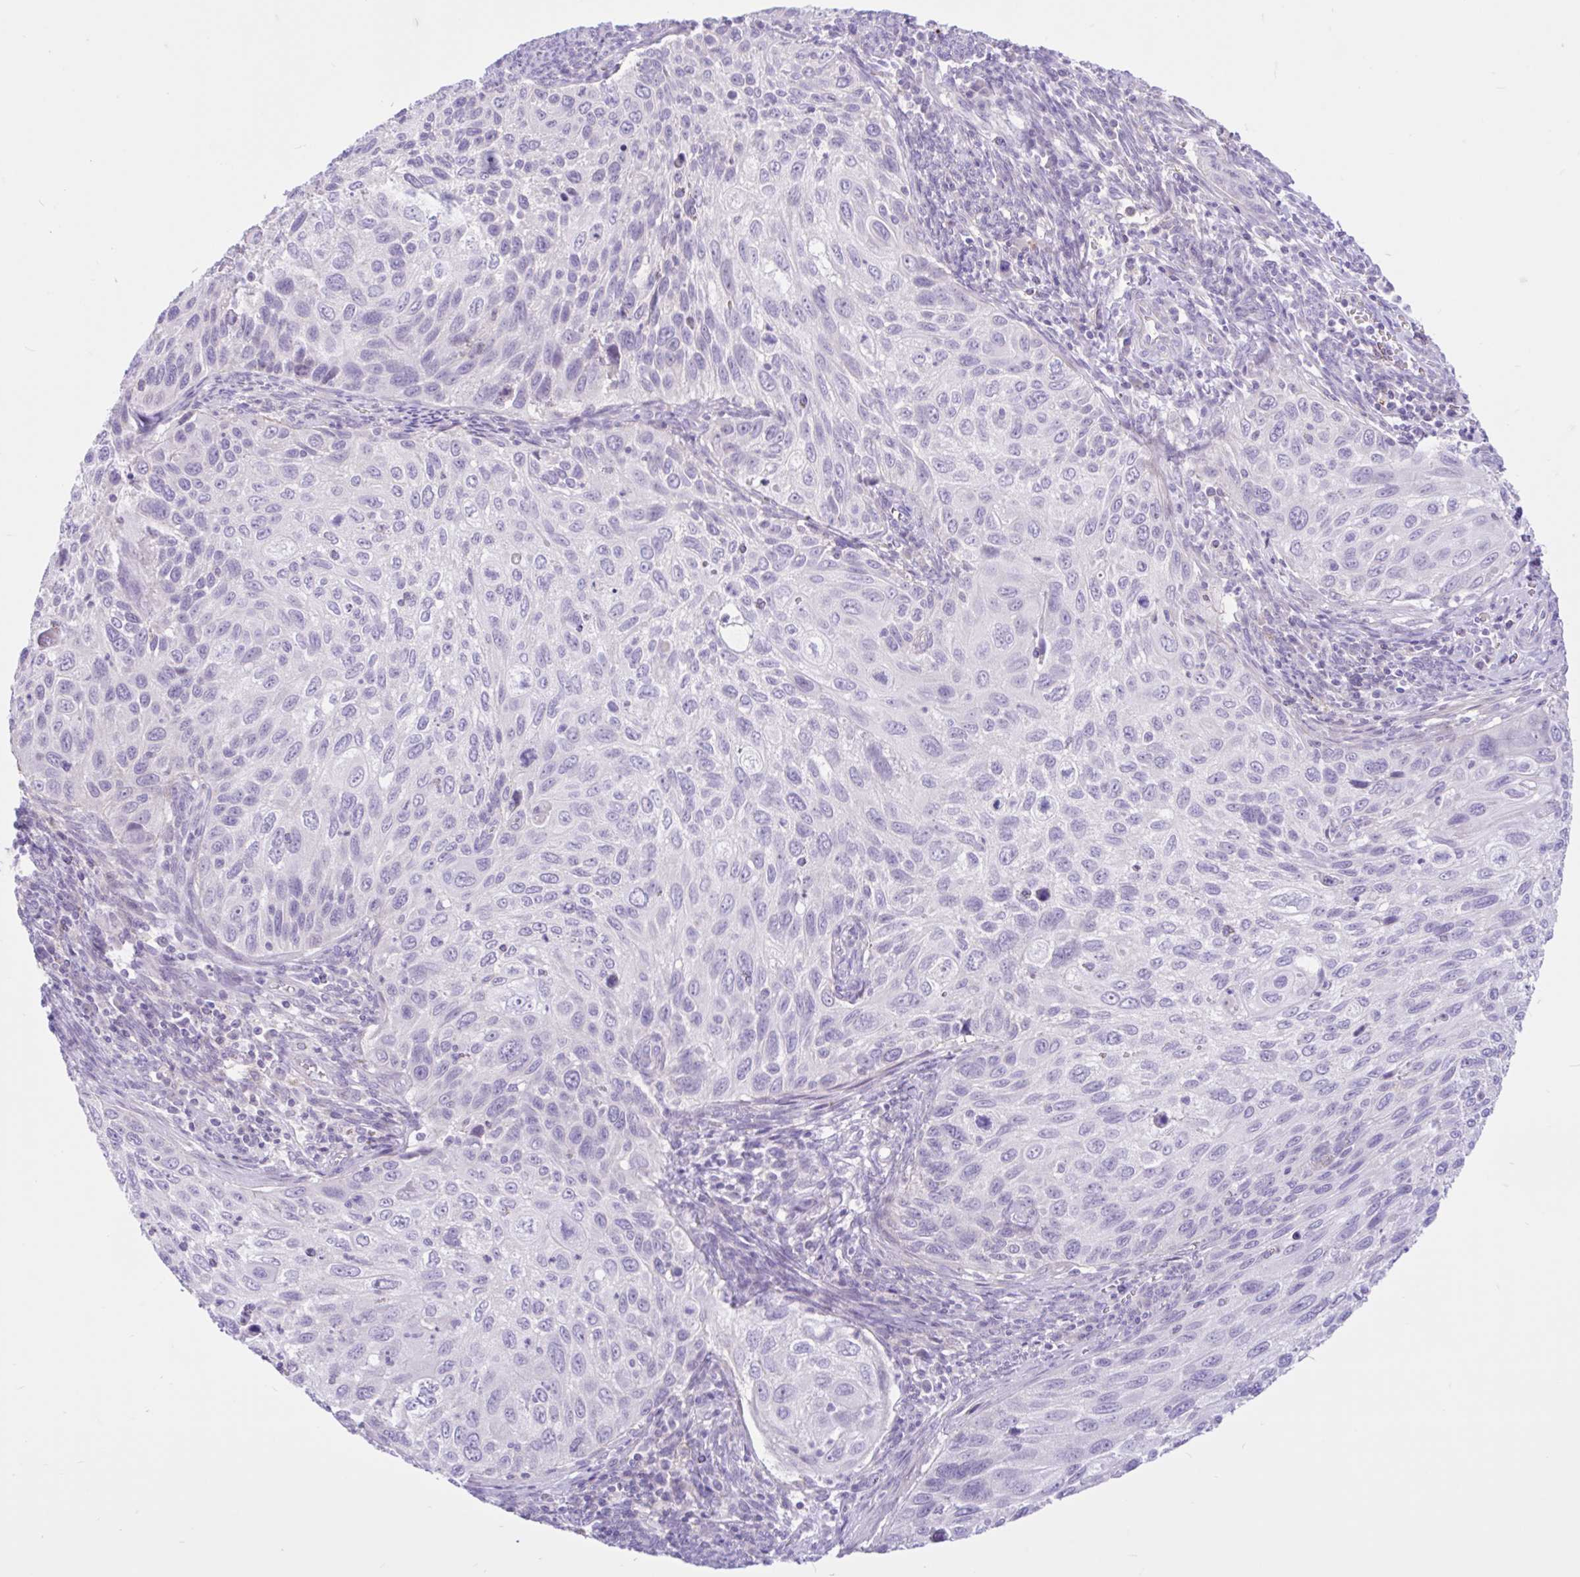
{"staining": {"intensity": "negative", "quantity": "none", "location": "none"}, "tissue": "cervical cancer", "cell_type": "Tumor cells", "image_type": "cancer", "snomed": [{"axis": "morphology", "description": "Squamous cell carcinoma, NOS"}, {"axis": "topography", "description": "Cervix"}], "caption": "High power microscopy histopathology image of an immunohistochemistry photomicrograph of cervical cancer (squamous cell carcinoma), revealing no significant staining in tumor cells.", "gene": "ZNF101", "patient": {"sex": "female", "age": 70}}